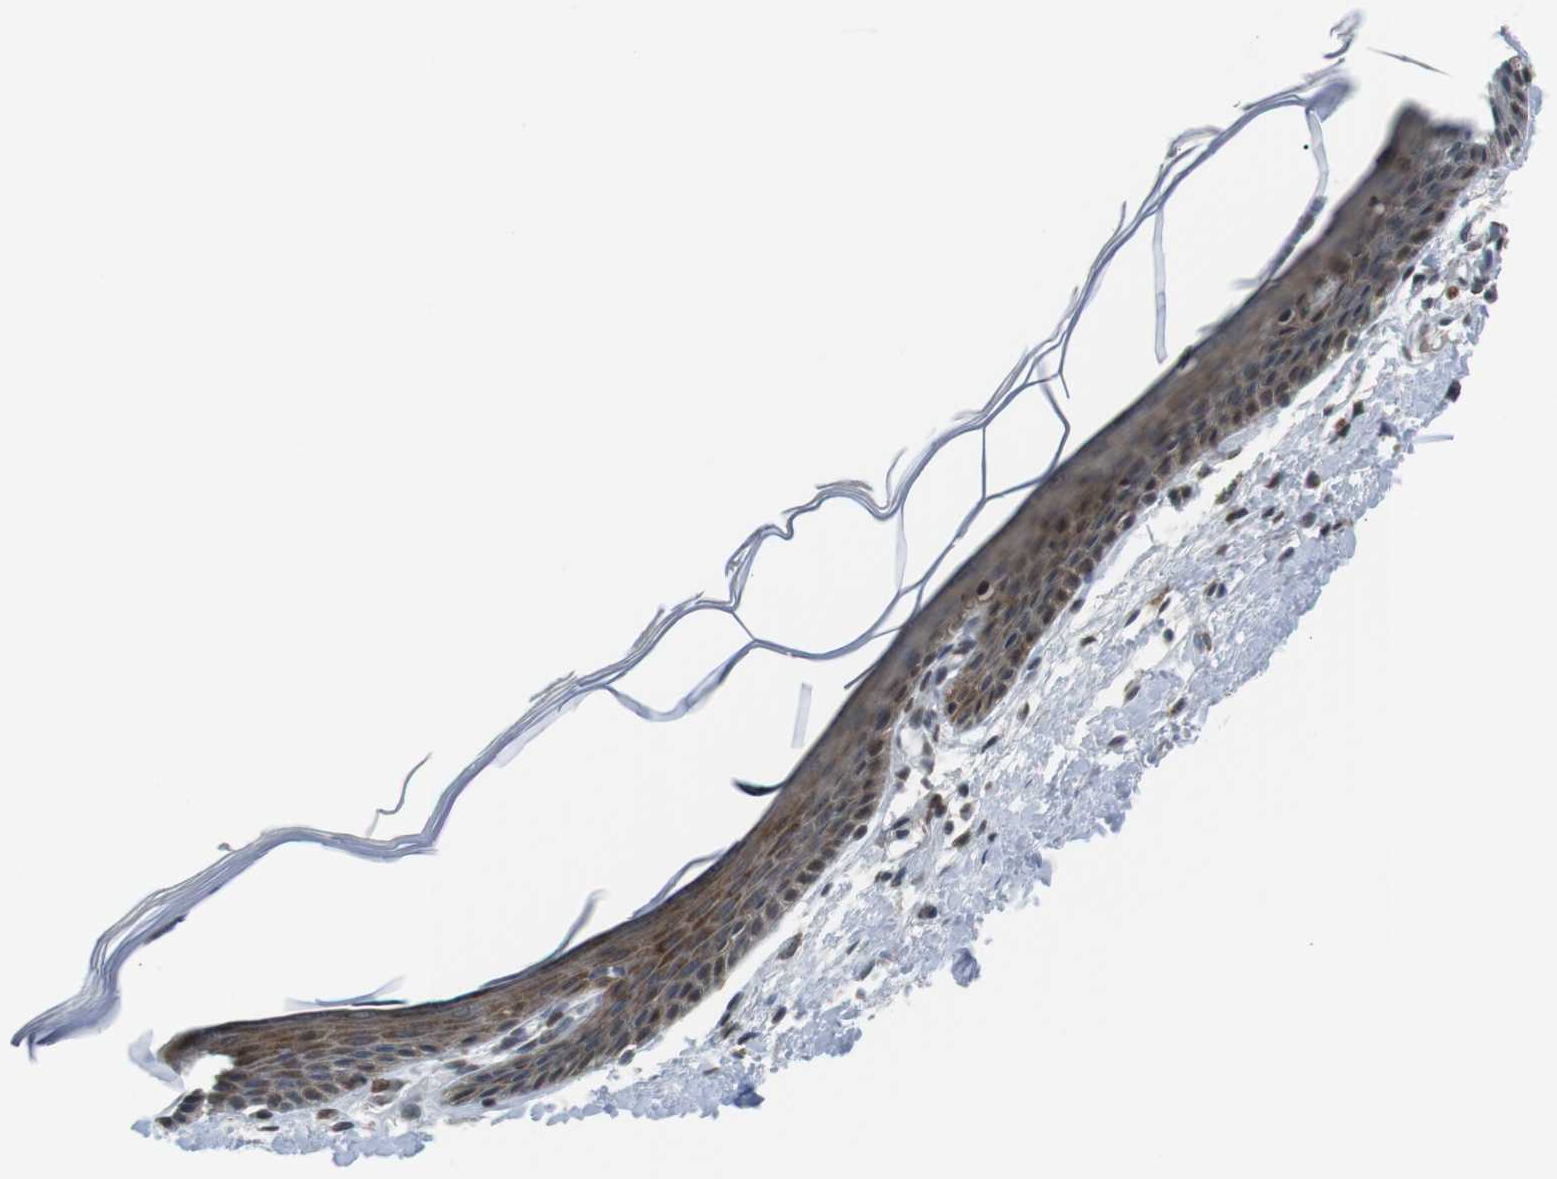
{"staining": {"intensity": "moderate", "quantity": ">75%", "location": "cytoplasmic/membranous"}, "tissue": "skin", "cell_type": "Epidermal cells", "image_type": "normal", "snomed": [{"axis": "morphology", "description": "Normal tissue, NOS"}, {"axis": "topography", "description": "Vulva"}], "caption": "The image exhibits immunohistochemical staining of normal skin. There is moderate cytoplasmic/membranous expression is present in about >75% of epidermal cells.", "gene": "USP7", "patient": {"sex": "female", "age": 54}}